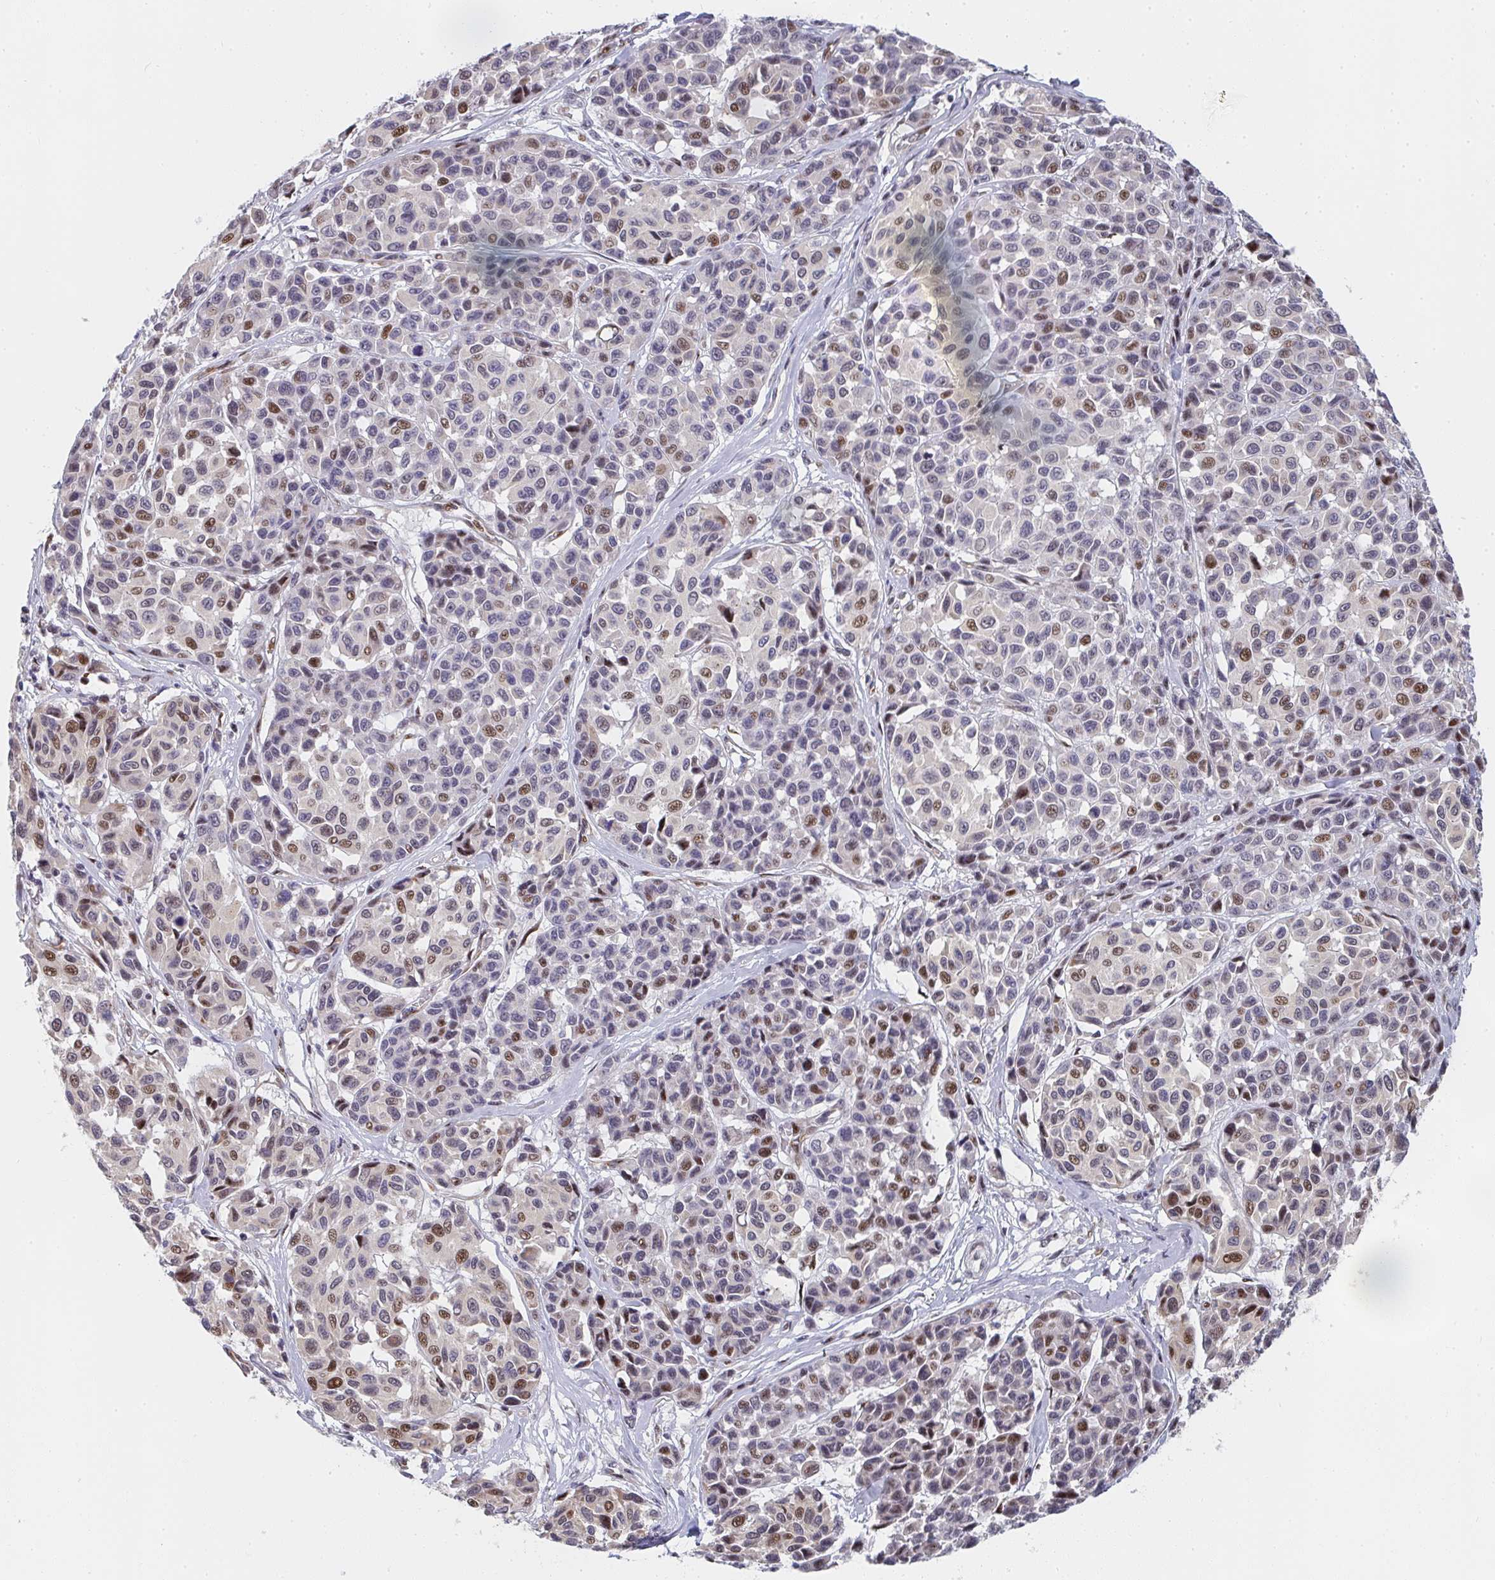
{"staining": {"intensity": "moderate", "quantity": "25%-75%", "location": "nuclear"}, "tissue": "melanoma", "cell_type": "Tumor cells", "image_type": "cancer", "snomed": [{"axis": "morphology", "description": "Malignant melanoma, NOS"}, {"axis": "topography", "description": "Skin"}], "caption": "There is medium levels of moderate nuclear expression in tumor cells of malignant melanoma, as demonstrated by immunohistochemical staining (brown color).", "gene": "ZIC3", "patient": {"sex": "female", "age": 66}}